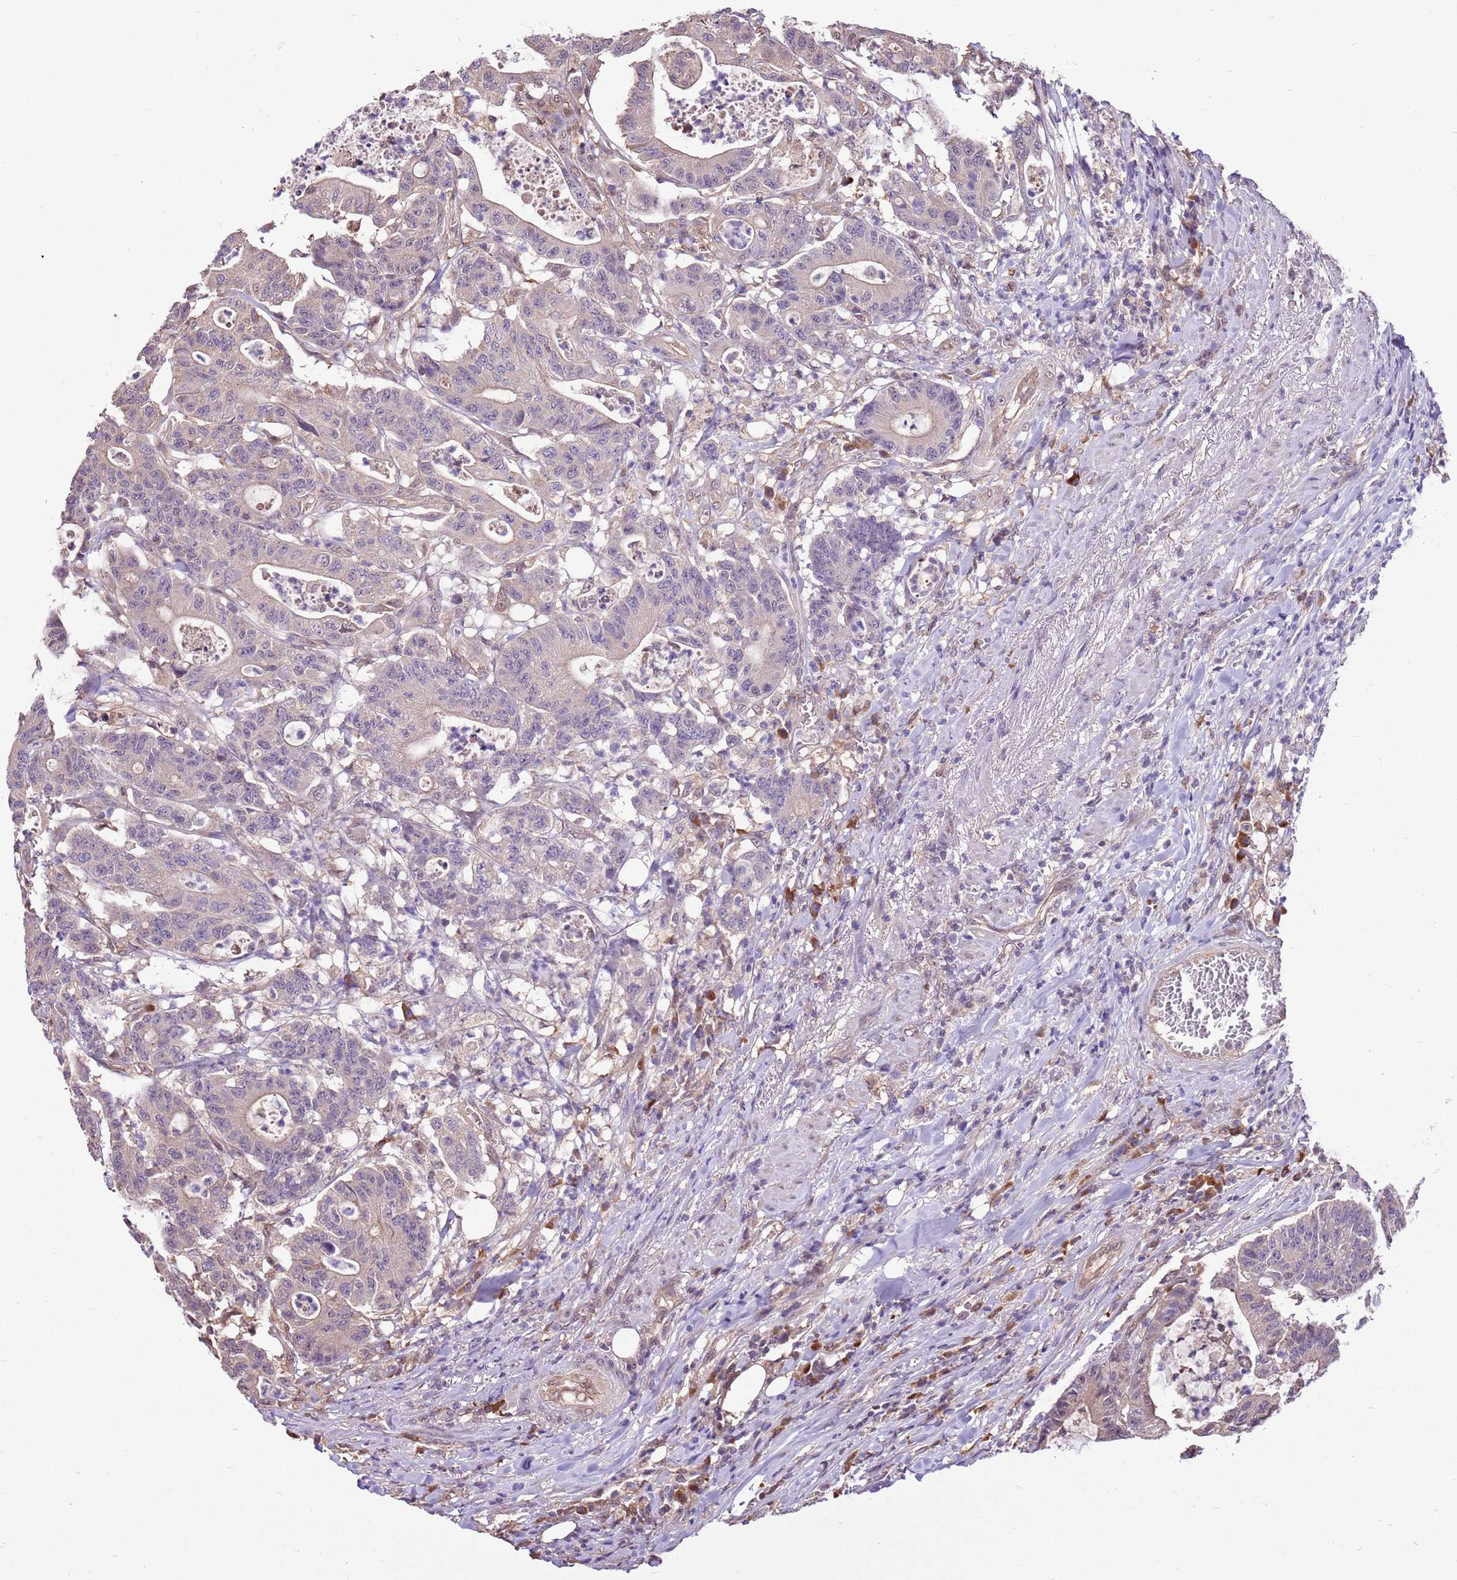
{"staining": {"intensity": "negative", "quantity": "none", "location": "none"}, "tissue": "colorectal cancer", "cell_type": "Tumor cells", "image_type": "cancer", "snomed": [{"axis": "morphology", "description": "Adenocarcinoma, NOS"}, {"axis": "topography", "description": "Colon"}], "caption": "Immunohistochemistry (IHC) image of human colorectal adenocarcinoma stained for a protein (brown), which exhibits no expression in tumor cells.", "gene": "BBS5", "patient": {"sex": "female", "age": 84}}